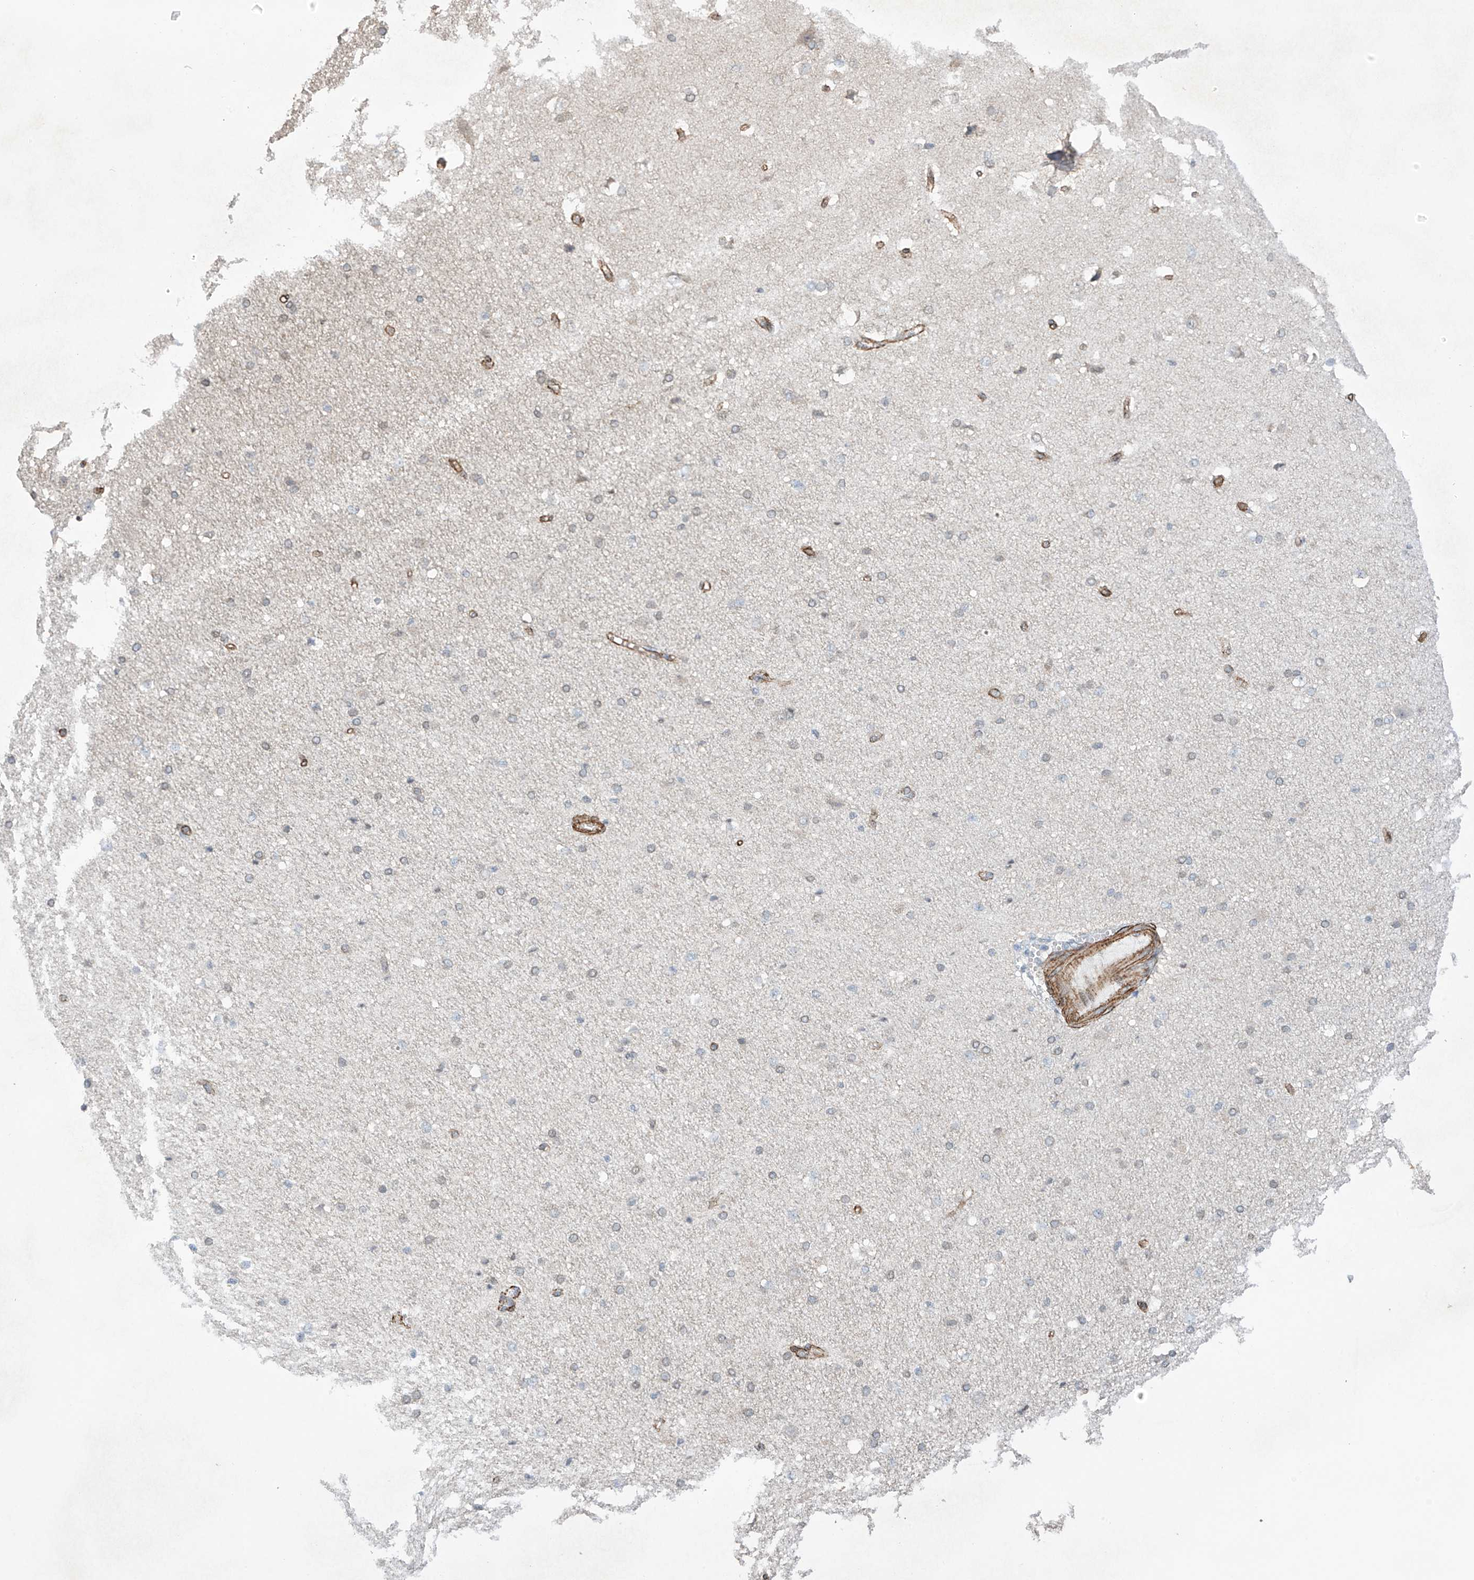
{"staining": {"intensity": "moderate", "quantity": "25%-75%", "location": "cytoplasmic/membranous"}, "tissue": "cerebral cortex", "cell_type": "Endothelial cells", "image_type": "normal", "snomed": [{"axis": "morphology", "description": "Normal tissue, NOS"}, {"axis": "morphology", "description": "Developmental malformation"}, {"axis": "topography", "description": "Cerebral cortex"}], "caption": "Immunohistochemistry (IHC) staining of benign cerebral cortex, which demonstrates medium levels of moderate cytoplasmic/membranous positivity in approximately 25%-75% of endothelial cells indicating moderate cytoplasmic/membranous protein staining. The staining was performed using DAB (3,3'-diaminobenzidine) (brown) for protein detection and nuclei were counterstained in hematoxylin (blue).", "gene": "TTLL5", "patient": {"sex": "female", "age": 30}}